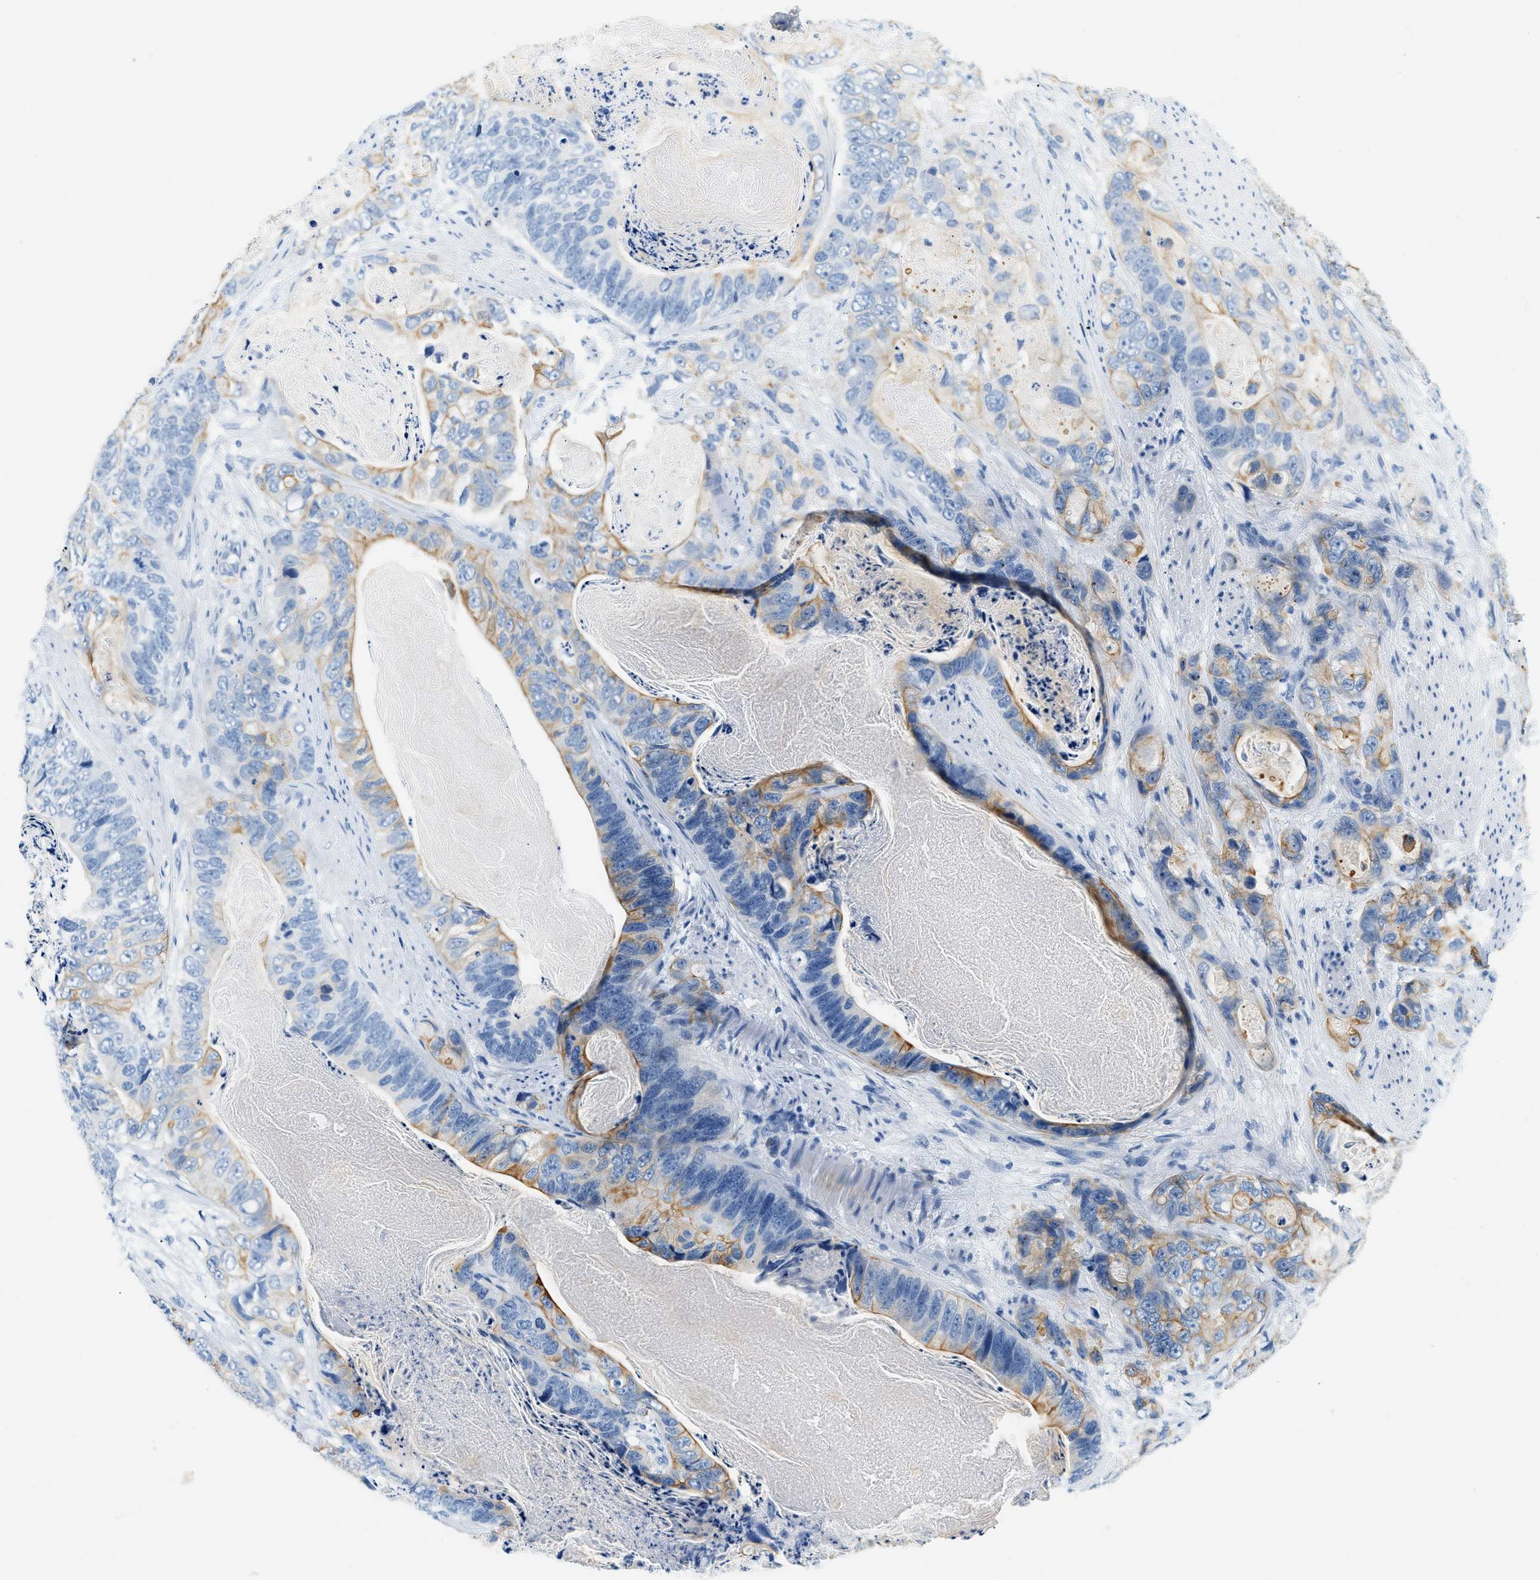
{"staining": {"intensity": "moderate", "quantity": "<25%", "location": "cytoplasmic/membranous"}, "tissue": "stomach cancer", "cell_type": "Tumor cells", "image_type": "cancer", "snomed": [{"axis": "morphology", "description": "Adenocarcinoma, NOS"}, {"axis": "topography", "description": "Stomach"}], "caption": "A brown stain labels moderate cytoplasmic/membranous expression of a protein in adenocarcinoma (stomach) tumor cells.", "gene": "STXBP2", "patient": {"sex": "female", "age": 89}}